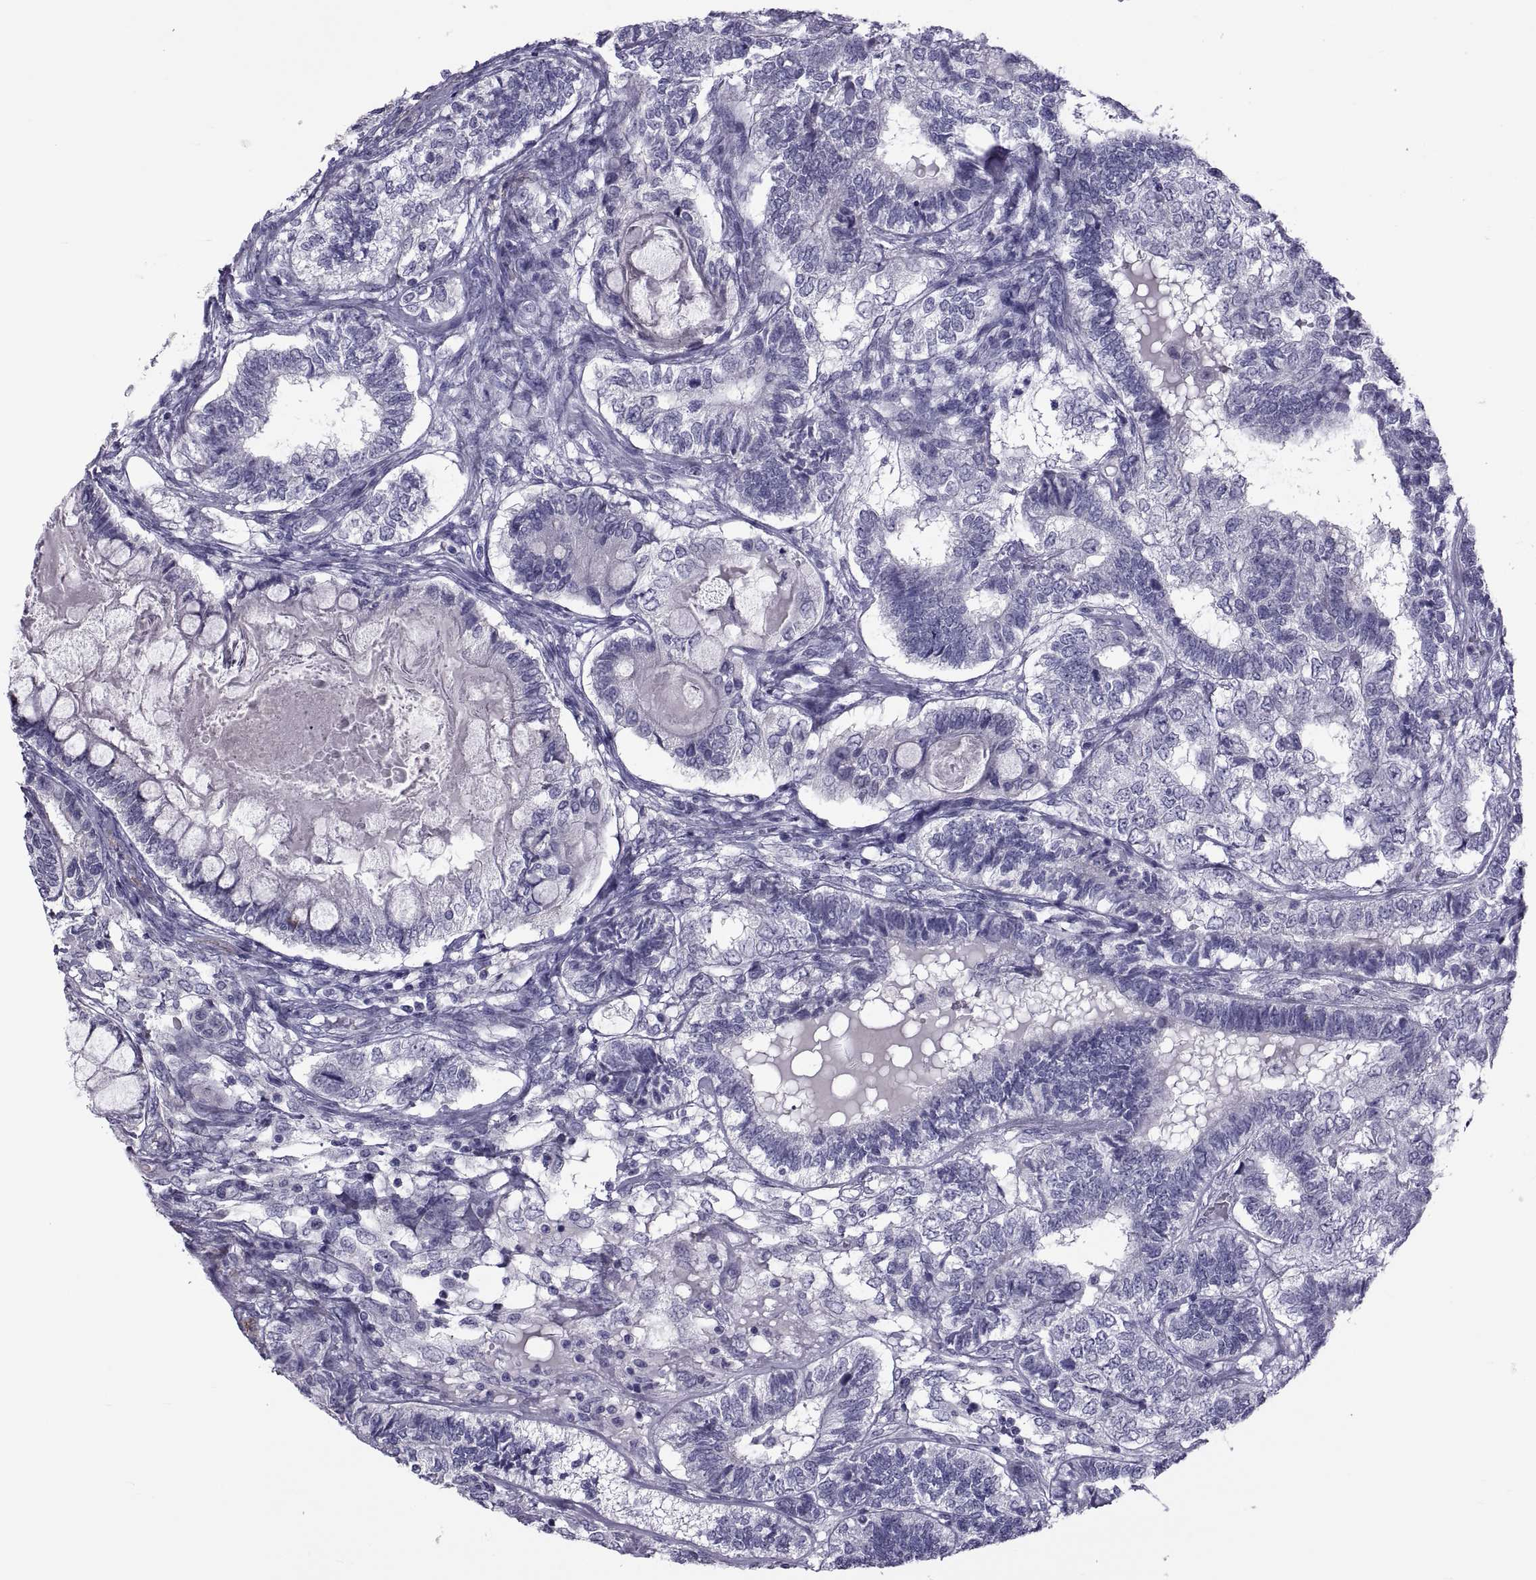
{"staining": {"intensity": "negative", "quantity": "none", "location": "none"}, "tissue": "testis cancer", "cell_type": "Tumor cells", "image_type": "cancer", "snomed": [{"axis": "morphology", "description": "Seminoma, NOS"}, {"axis": "morphology", "description": "Carcinoma, Embryonal, NOS"}, {"axis": "topography", "description": "Testis"}], "caption": "High magnification brightfield microscopy of testis seminoma stained with DAB (brown) and counterstained with hematoxylin (blue): tumor cells show no significant positivity.", "gene": "MAGEB1", "patient": {"sex": "male", "age": 41}}